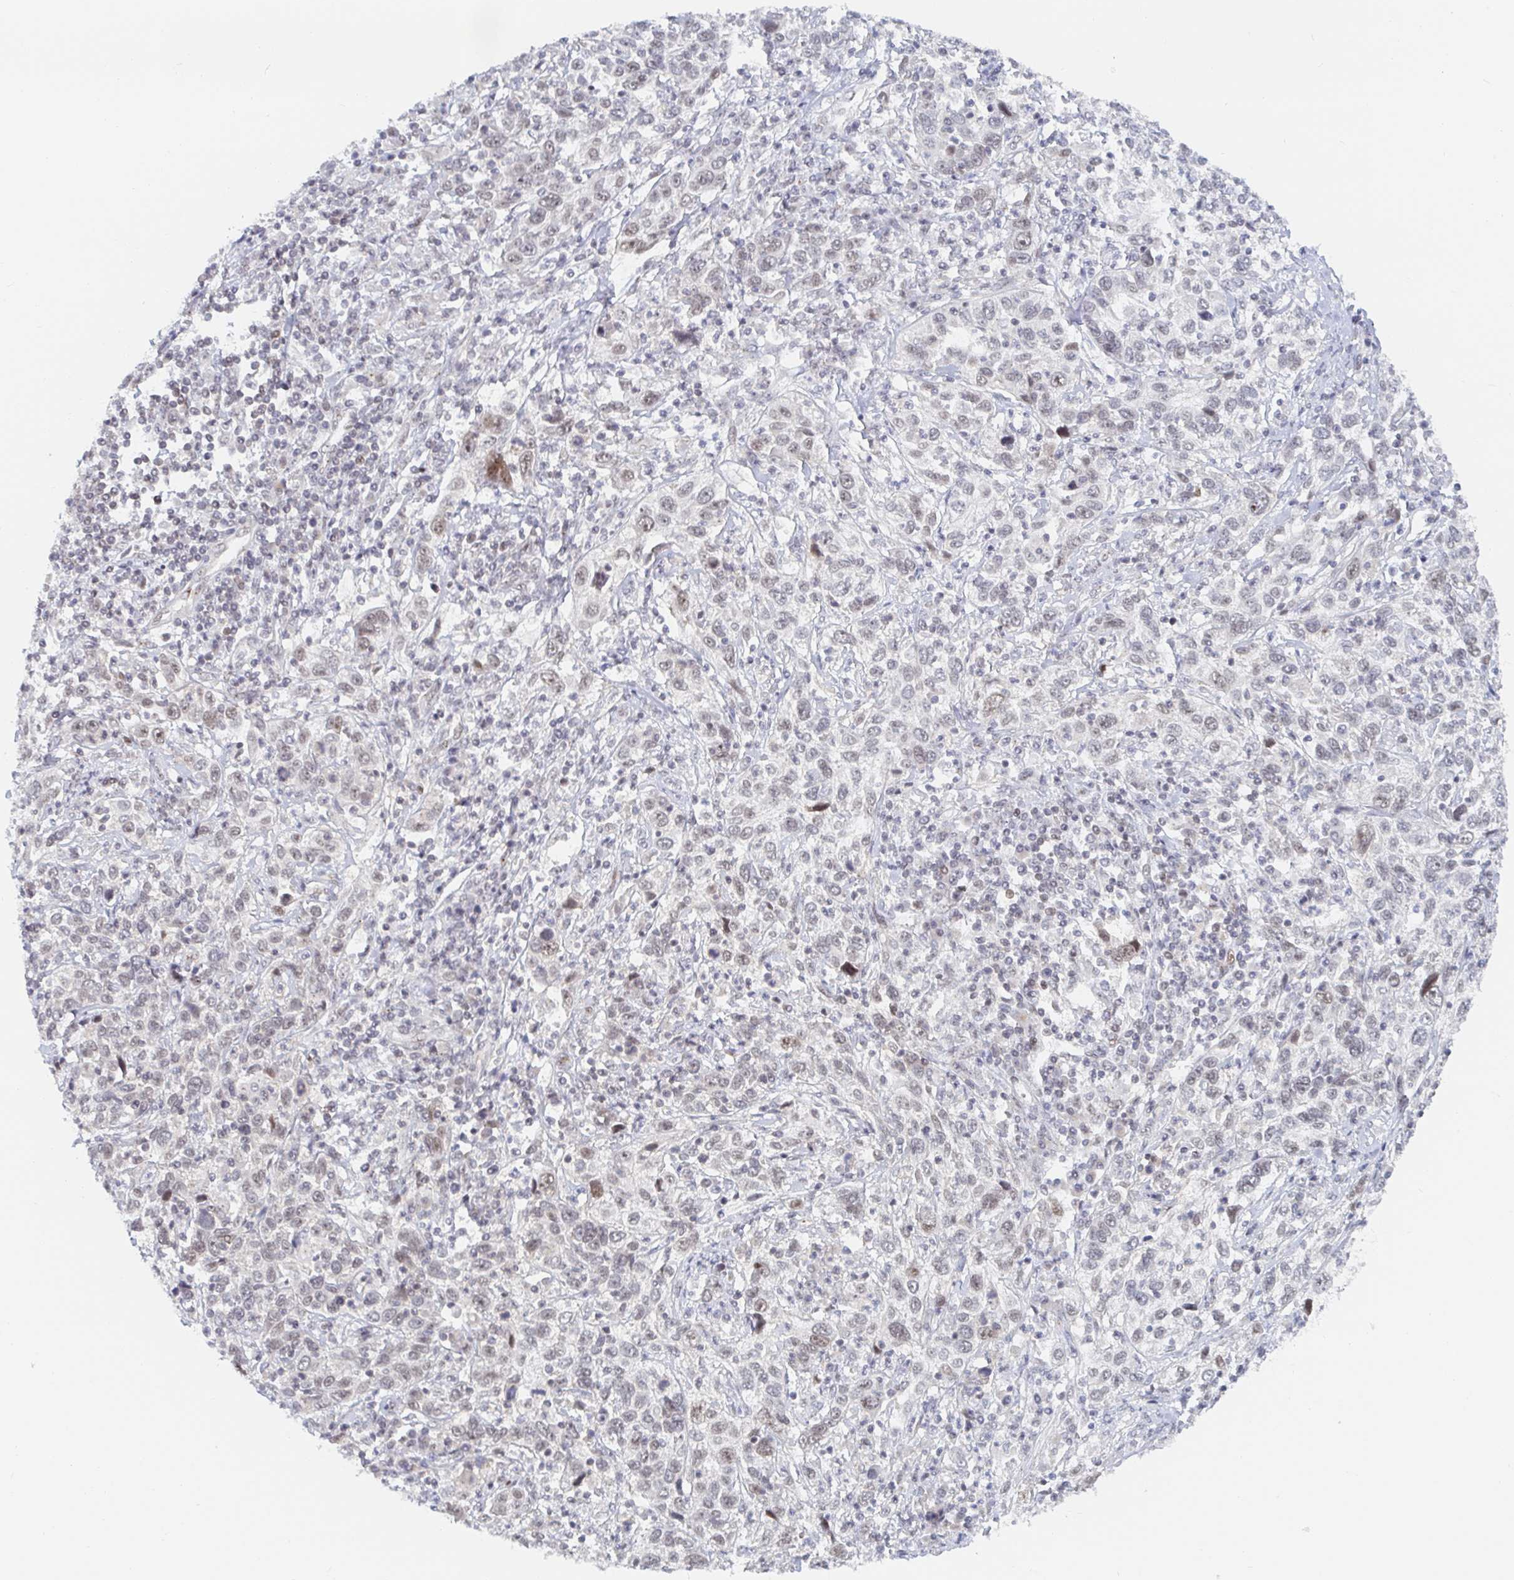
{"staining": {"intensity": "weak", "quantity": "<25%", "location": "nuclear"}, "tissue": "cervical cancer", "cell_type": "Tumor cells", "image_type": "cancer", "snomed": [{"axis": "morphology", "description": "Squamous cell carcinoma, NOS"}, {"axis": "topography", "description": "Cervix"}], "caption": "Cervical cancer was stained to show a protein in brown. There is no significant positivity in tumor cells. (DAB (3,3'-diaminobenzidine) immunohistochemistry (IHC), high magnification).", "gene": "CHD2", "patient": {"sex": "female", "age": 46}}